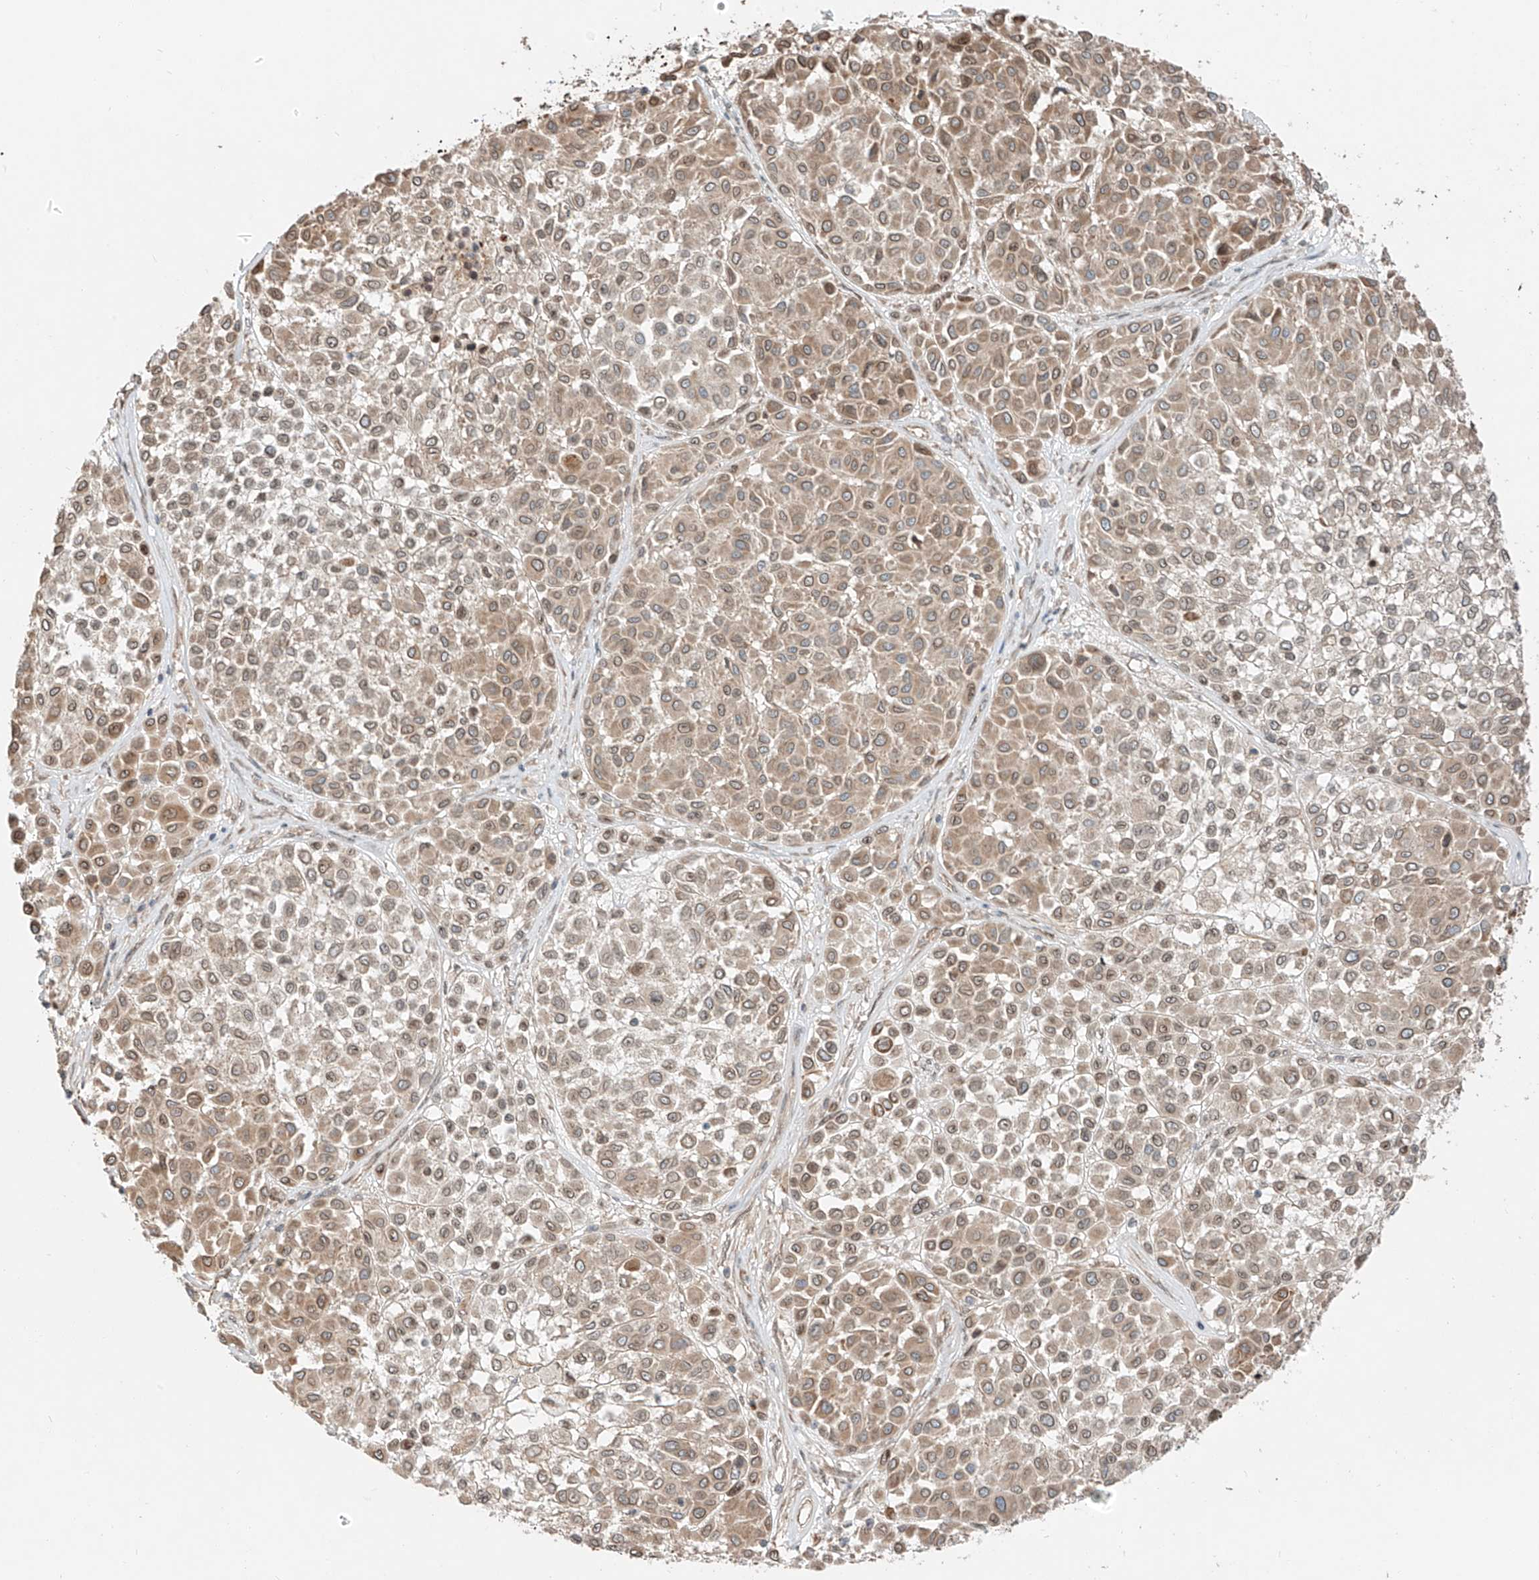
{"staining": {"intensity": "moderate", "quantity": ">75%", "location": "cytoplasmic/membranous"}, "tissue": "melanoma", "cell_type": "Tumor cells", "image_type": "cancer", "snomed": [{"axis": "morphology", "description": "Malignant melanoma, Metastatic site"}, {"axis": "topography", "description": "Soft tissue"}], "caption": "Immunohistochemical staining of human melanoma exhibits moderate cytoplasmic/membranous protein staining in about >75% of tumor cells.", "gene": "CEP162", "patient": {"sex": "male", "age": 41}}